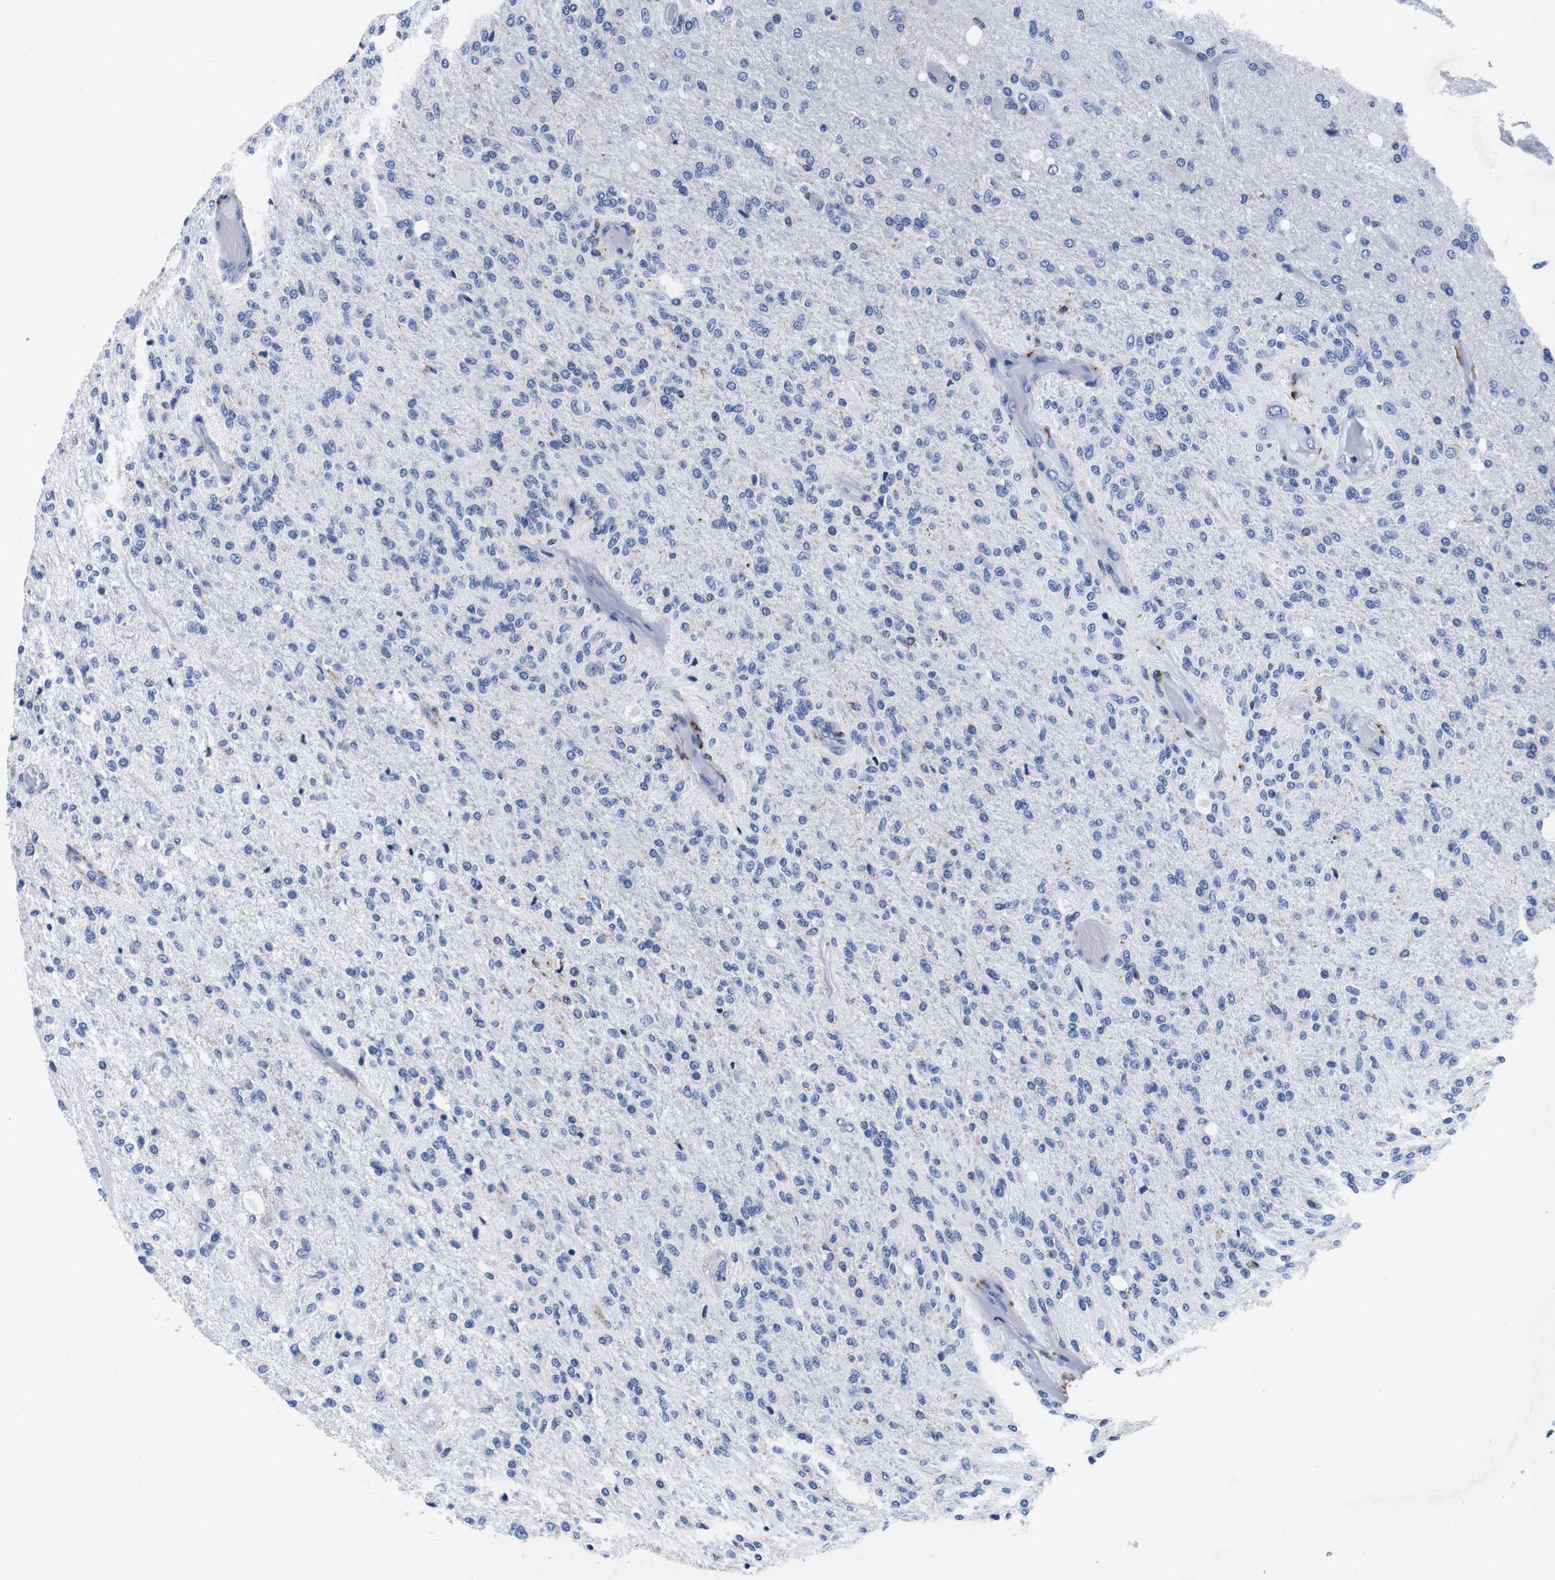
{"staining": {"intensity": "negative", "quantity": "none", "location": "none"}, "tissue": "glioma", "cell_type": "Tumor cells", "image_type": "cancer", "snomed": [{"axis": "morphology", "description": "Normal tissue, NOS"}, {"axis": "morphology", "description": "Glioma, malignant, High grade"}, {"axis": "topography", "description": "Cerebral cortex"}], "caption": "IHC photomicrograph of human glioma stained for a protein (brown), which shows no staining in tumor cells. (DAB immunohistochemistry (IHC), high magnification).", "gene": "HLA-DMB", "patient": {"sex": "male", "age": 77}}